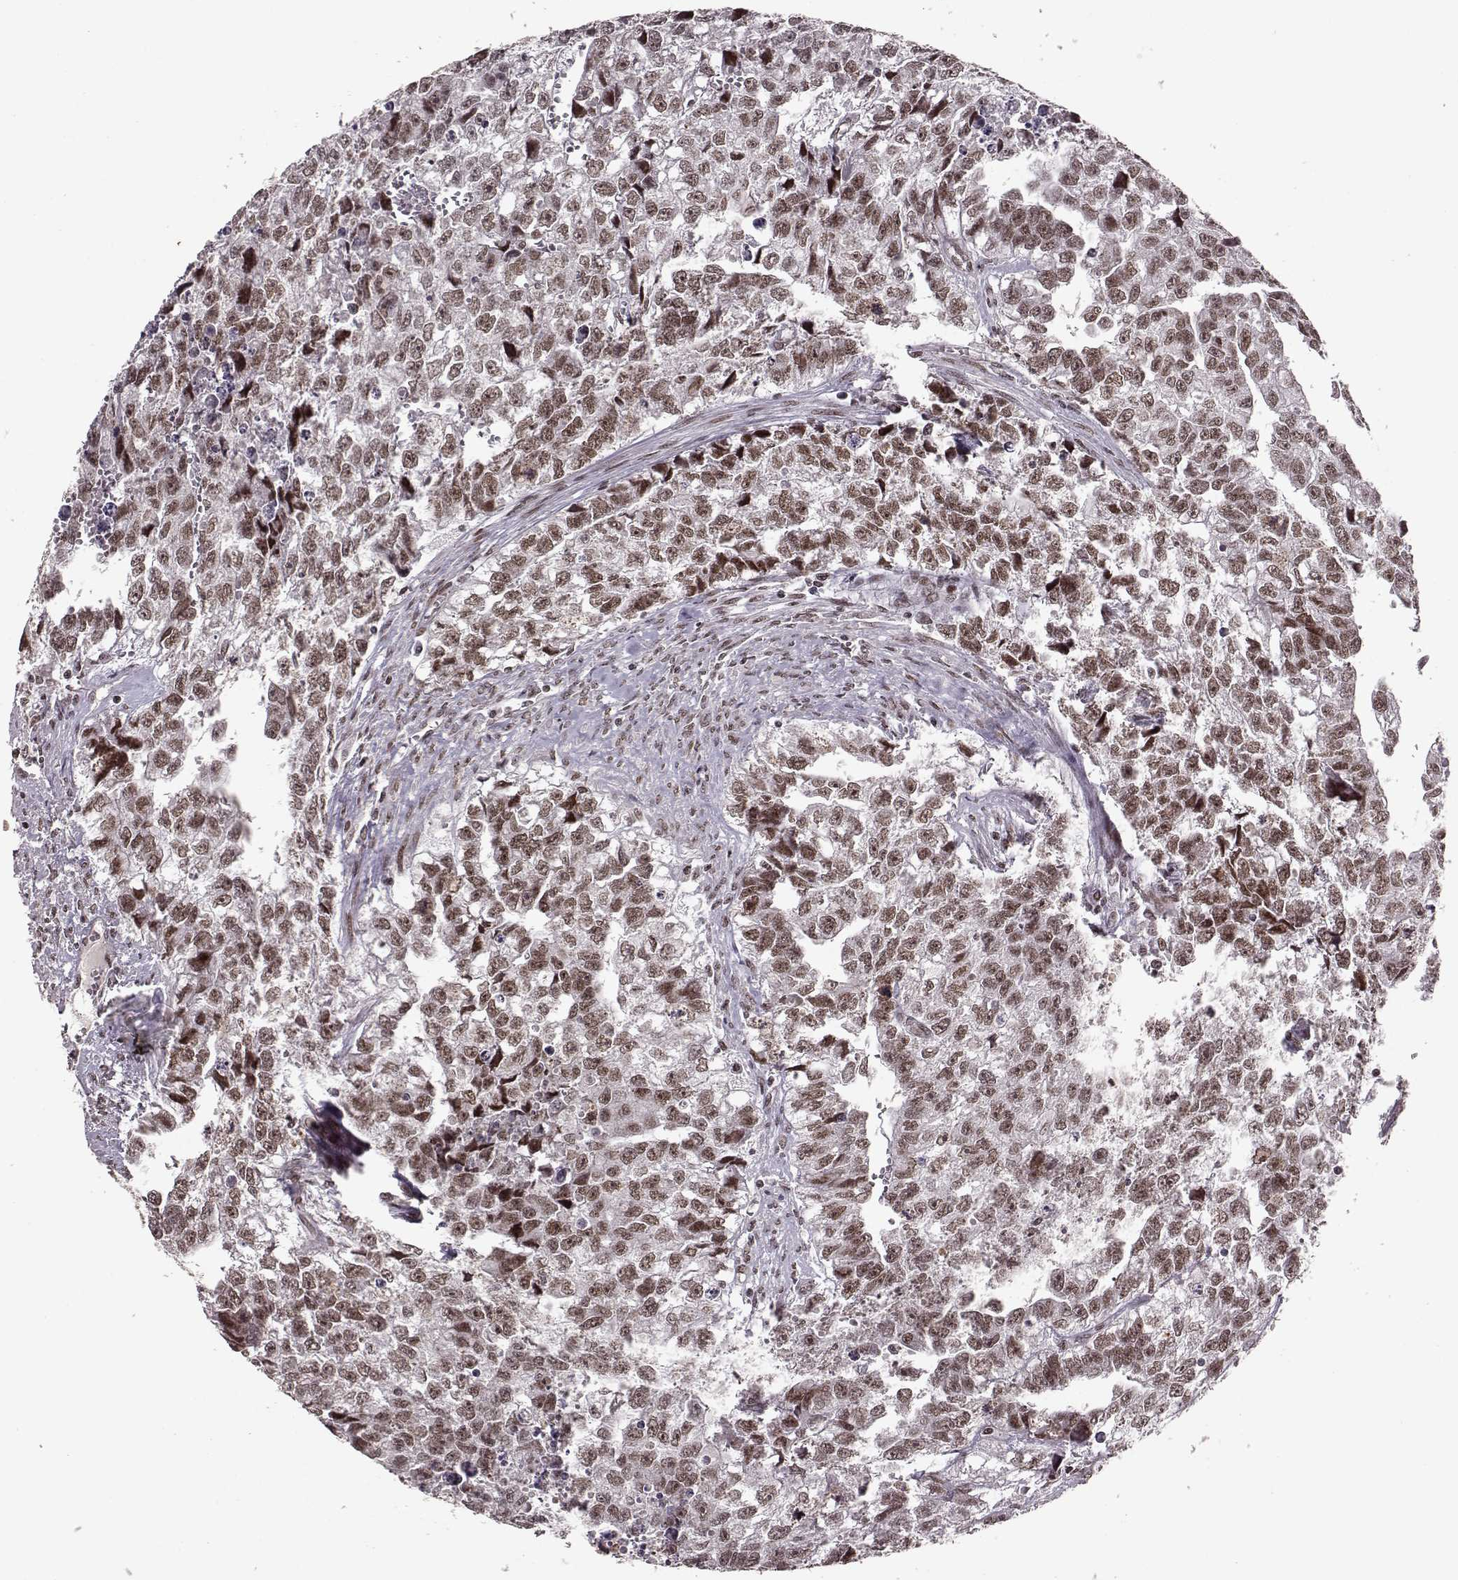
{"staining": {"intensity": "weak", "quantity": ">75%", "location": "nuclear"}, "tissue": "testis cancer", "cell_type": "Tumor cells", "image_type": "cancer", "snomed": [{"axis": "morphology", "description": "Carcinoma, Embryonal, NOS"}, {"axis": "morphology", "description": "Teratoma, malignant, NOS"}, {"axis": "topography", "description": "Testis"}], "caption": "Immunohistochemistry (IHC) micrograph of neoplastic tissue: testis cancer stained using immunohistochemistry displays low levels of weak protein expression localized specifically in the nuclear of tumor cells, appearing as a nuclear brown color.", "gene": "RRAGD", "patient": {"sex": "male", "age": 44}}